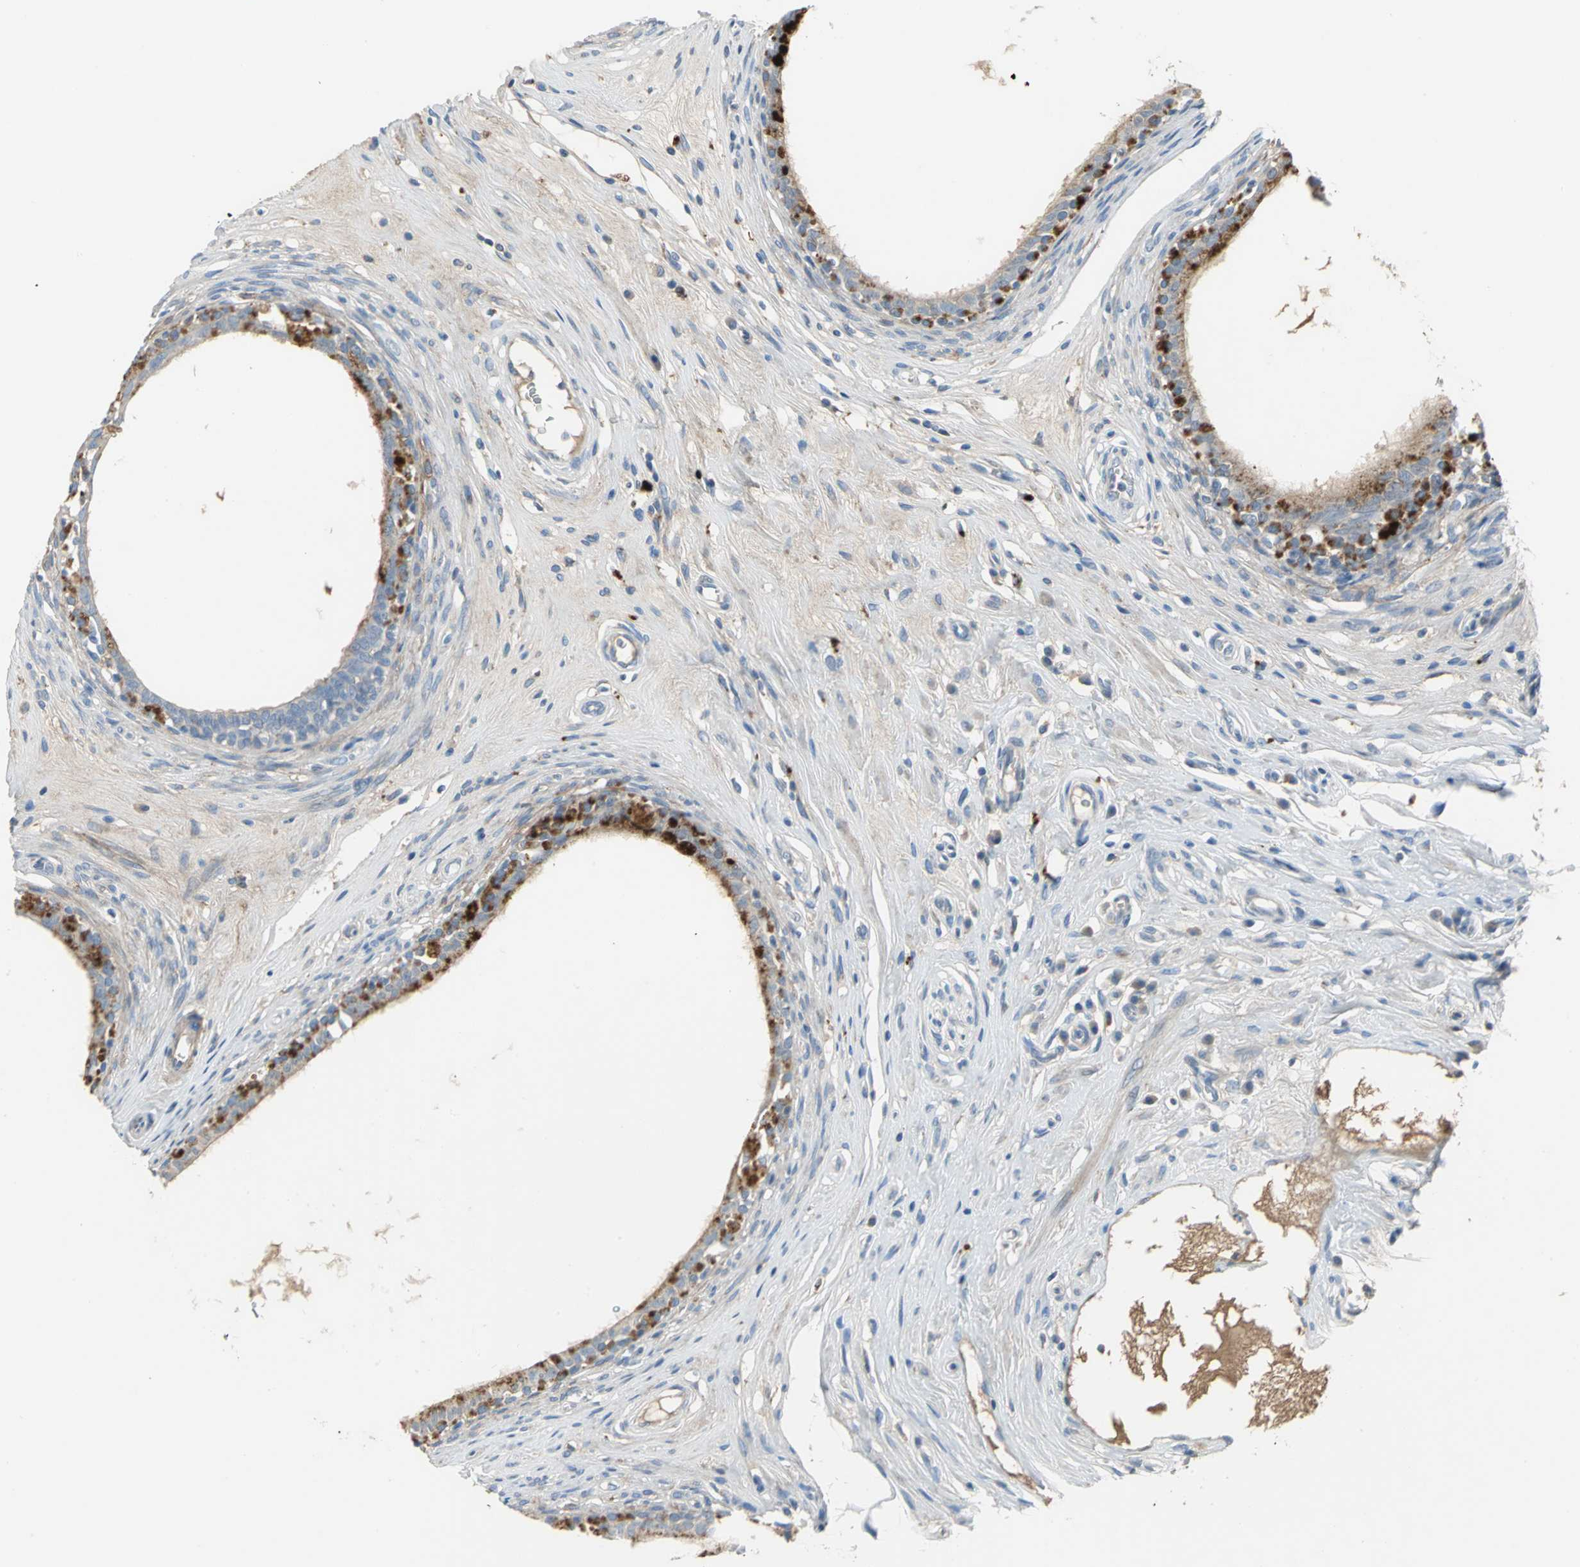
{"staining": {"intensity": "strong", "quantity": ">75%", "location": "cytoplasmic/membranous"}, "tissue": "epididymis", "cell_type": "Glandular cells", "image_type": "normal", "snomed": [{"axis": "morphology", "description": "Normal tissue, NOS"}, {"axis": "morphology", "description": "Inflammation, NOS"}, {"axis": "topography", "description": "Epididymis"}], "caption": "A histopathology image showing strong cytoplasmic/membranous staining in about >75% of glandular cells in normal epididymis, as visualized by brown immunohistochemical staining.", "gene": "PTGDS", "patient": {"sex": "male", "age": 84}}